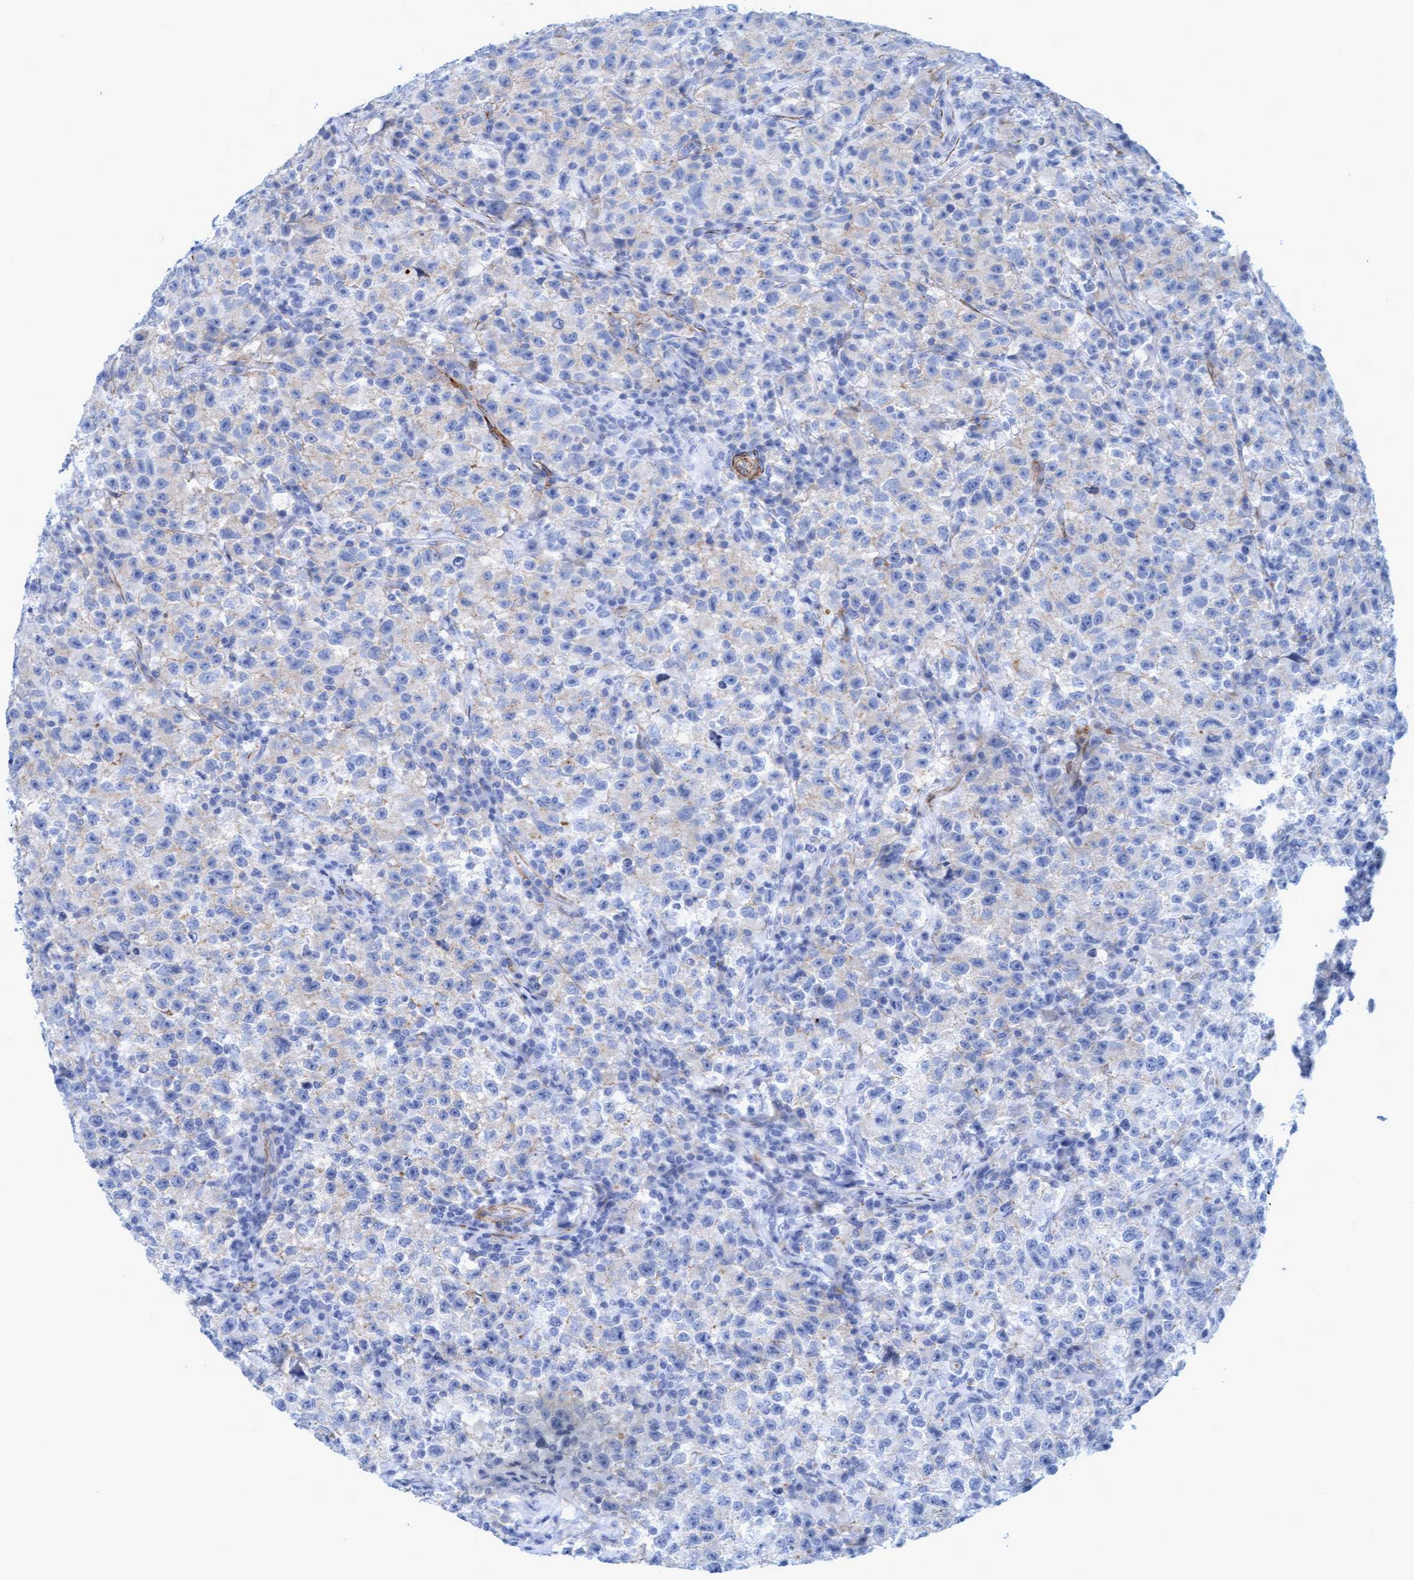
{"staining": {"intensity": "negative", "quantity": "none", "location": "none"}, "tissue": "testis cancer", "cell_type": "Tumor cells", "image_type": "cancer", "snomed": [{"axis": "morphology", "description": "Seminoma, NOS"}, {"axis": "topography", "description": "Testis"}], "caption": "This histopathology image is of testis cancer stained with immunohistochemistry (IHC) to label a protein in brown with the nuclei are counter-stained blue. There is no positivity in tumor cells.", "gene": "MTFR1", "patient": {"sex": "male", "age": 22}}